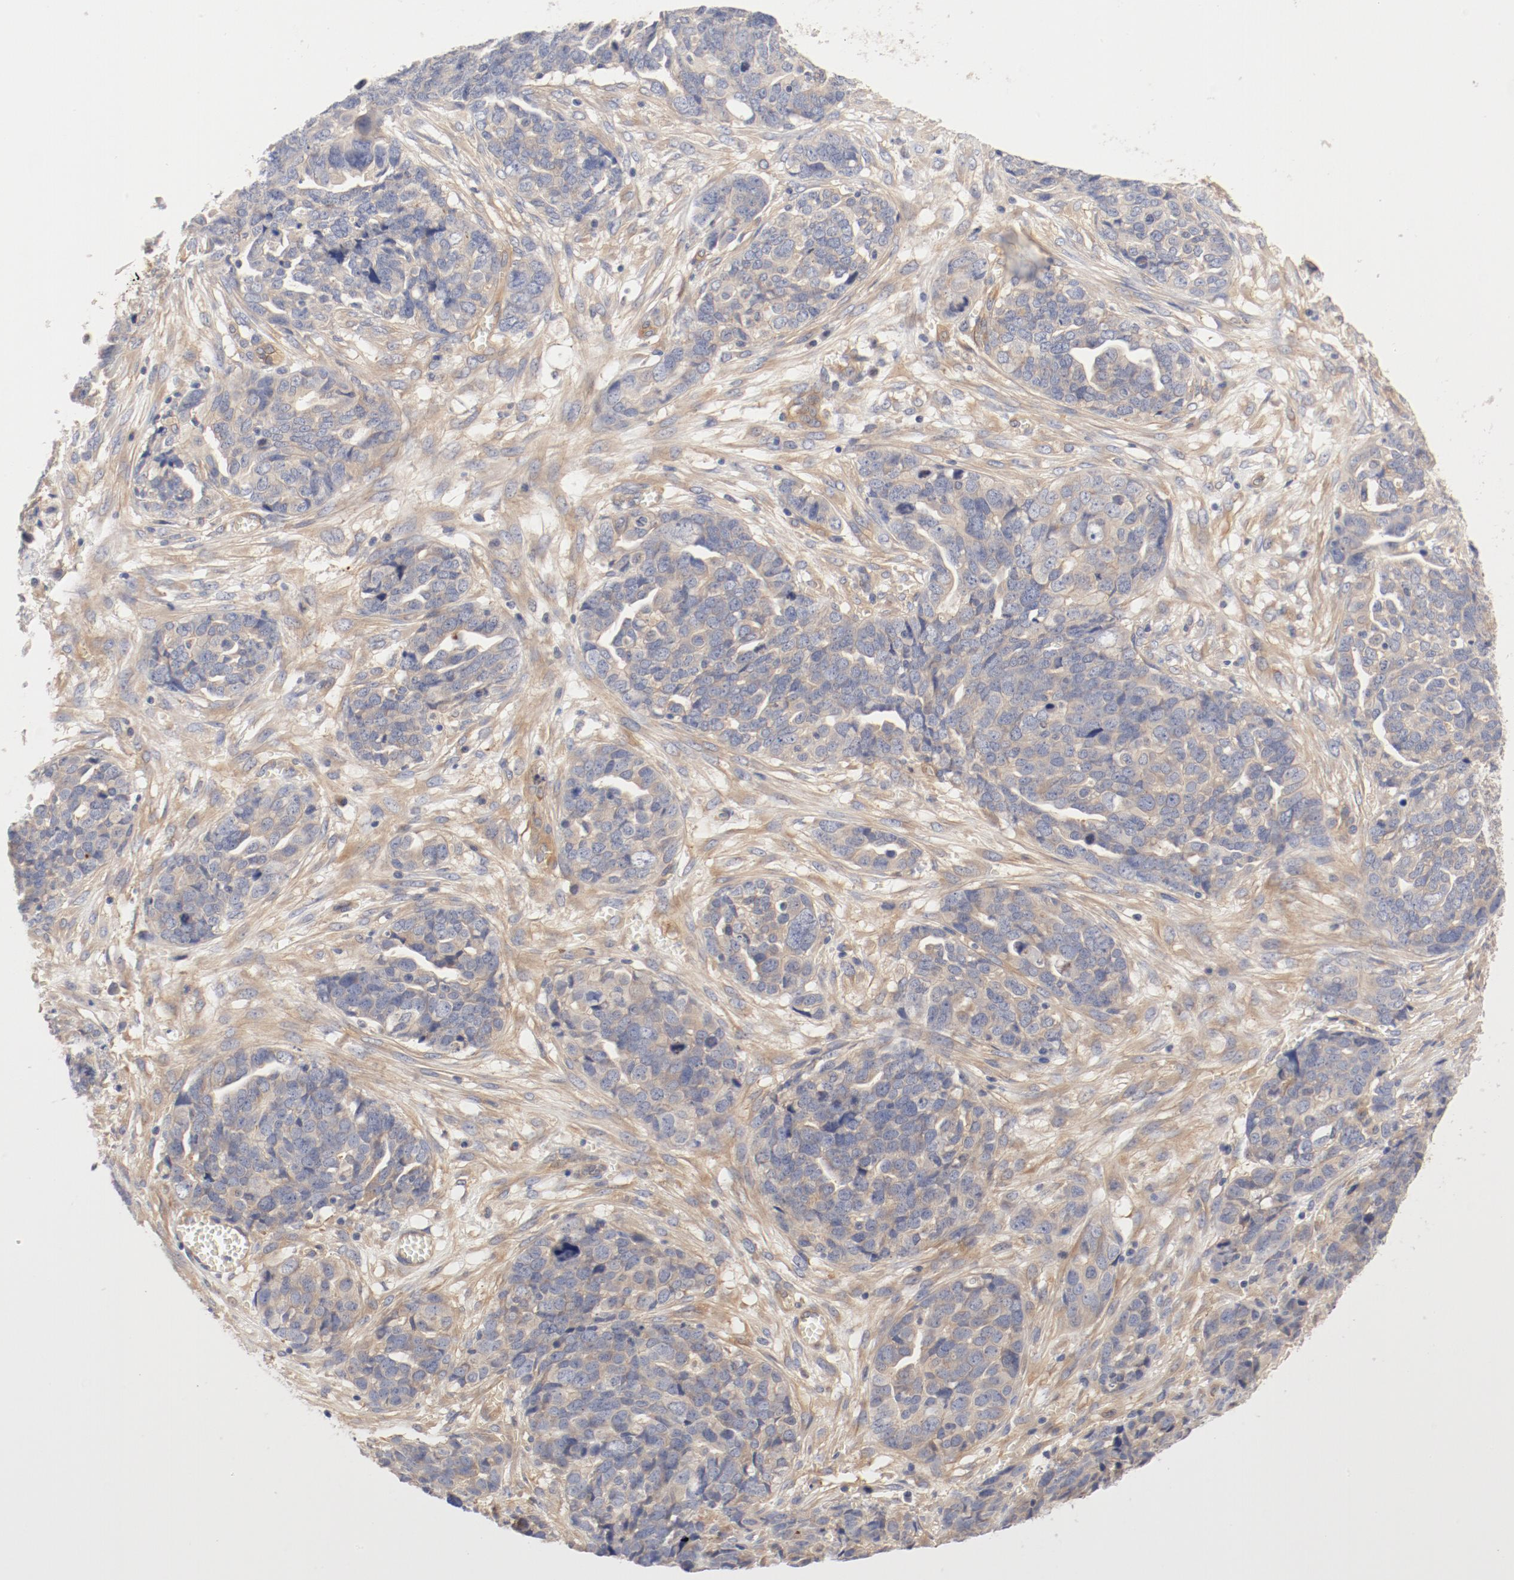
{"staining": {"intensity": "negative", "quantity": "none", "location": "none"}, "tissue": "ovarian cancer", "cell_type": "Tumor cells", "image_type": "cancer", "snomed": [{"axis": "morphology", "description": "Normal tissue, NOS"}, {"axis": "morphology", "description": "Cystadenocarcinoma, serous, NOS"}, {"axis": "topography", "description": "Fallopian tube"}, {"axis": "topography", "description": "Ovary"}], "caption": "A high-resolution histopathology image shows IHC staining of serous cystadenocarcinoma (ovarian), which shows no significant staining in tumor cells.", "gene": "DYNC1H1", "patient": {"sex": "female", "age": 56}}